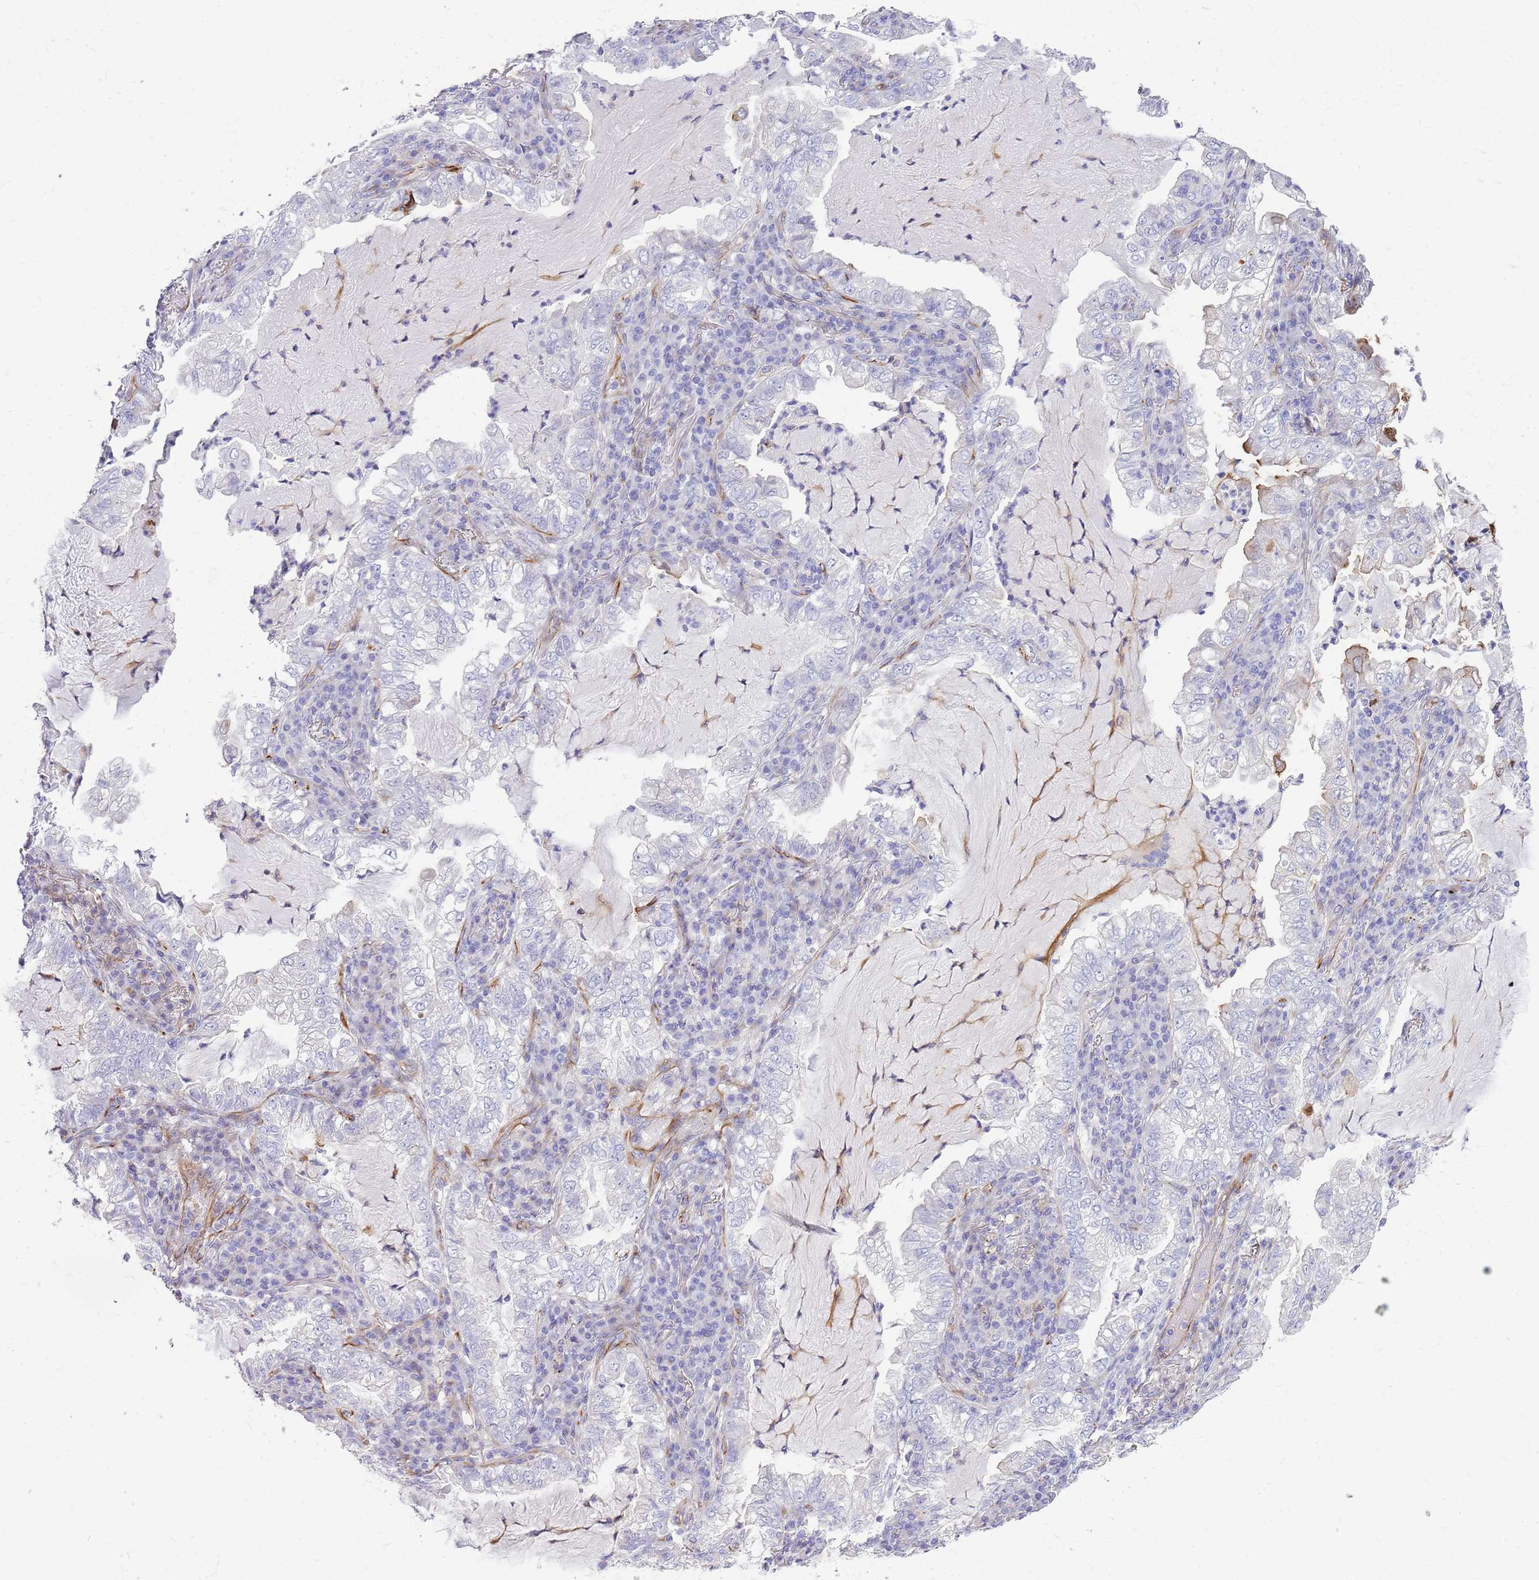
{"staining": {"intensity": "negative", "quantity": "none", "location": "none"}, "tissue": "lung cancer", "cell_type": "Tumor cells", "image_type": "cancer", "snomed": [{"axis": "morphology", "description": "Adenocarcinoma, NOS"}, {"axis": "topography", "description": "Lung"}], "caption": "DAB immunohistochemical staining of lung cancer exhibits no significant expression in tumor cells.", "gene": "ZDHHC1", "patient": {"sex": "female", "age": 73}}